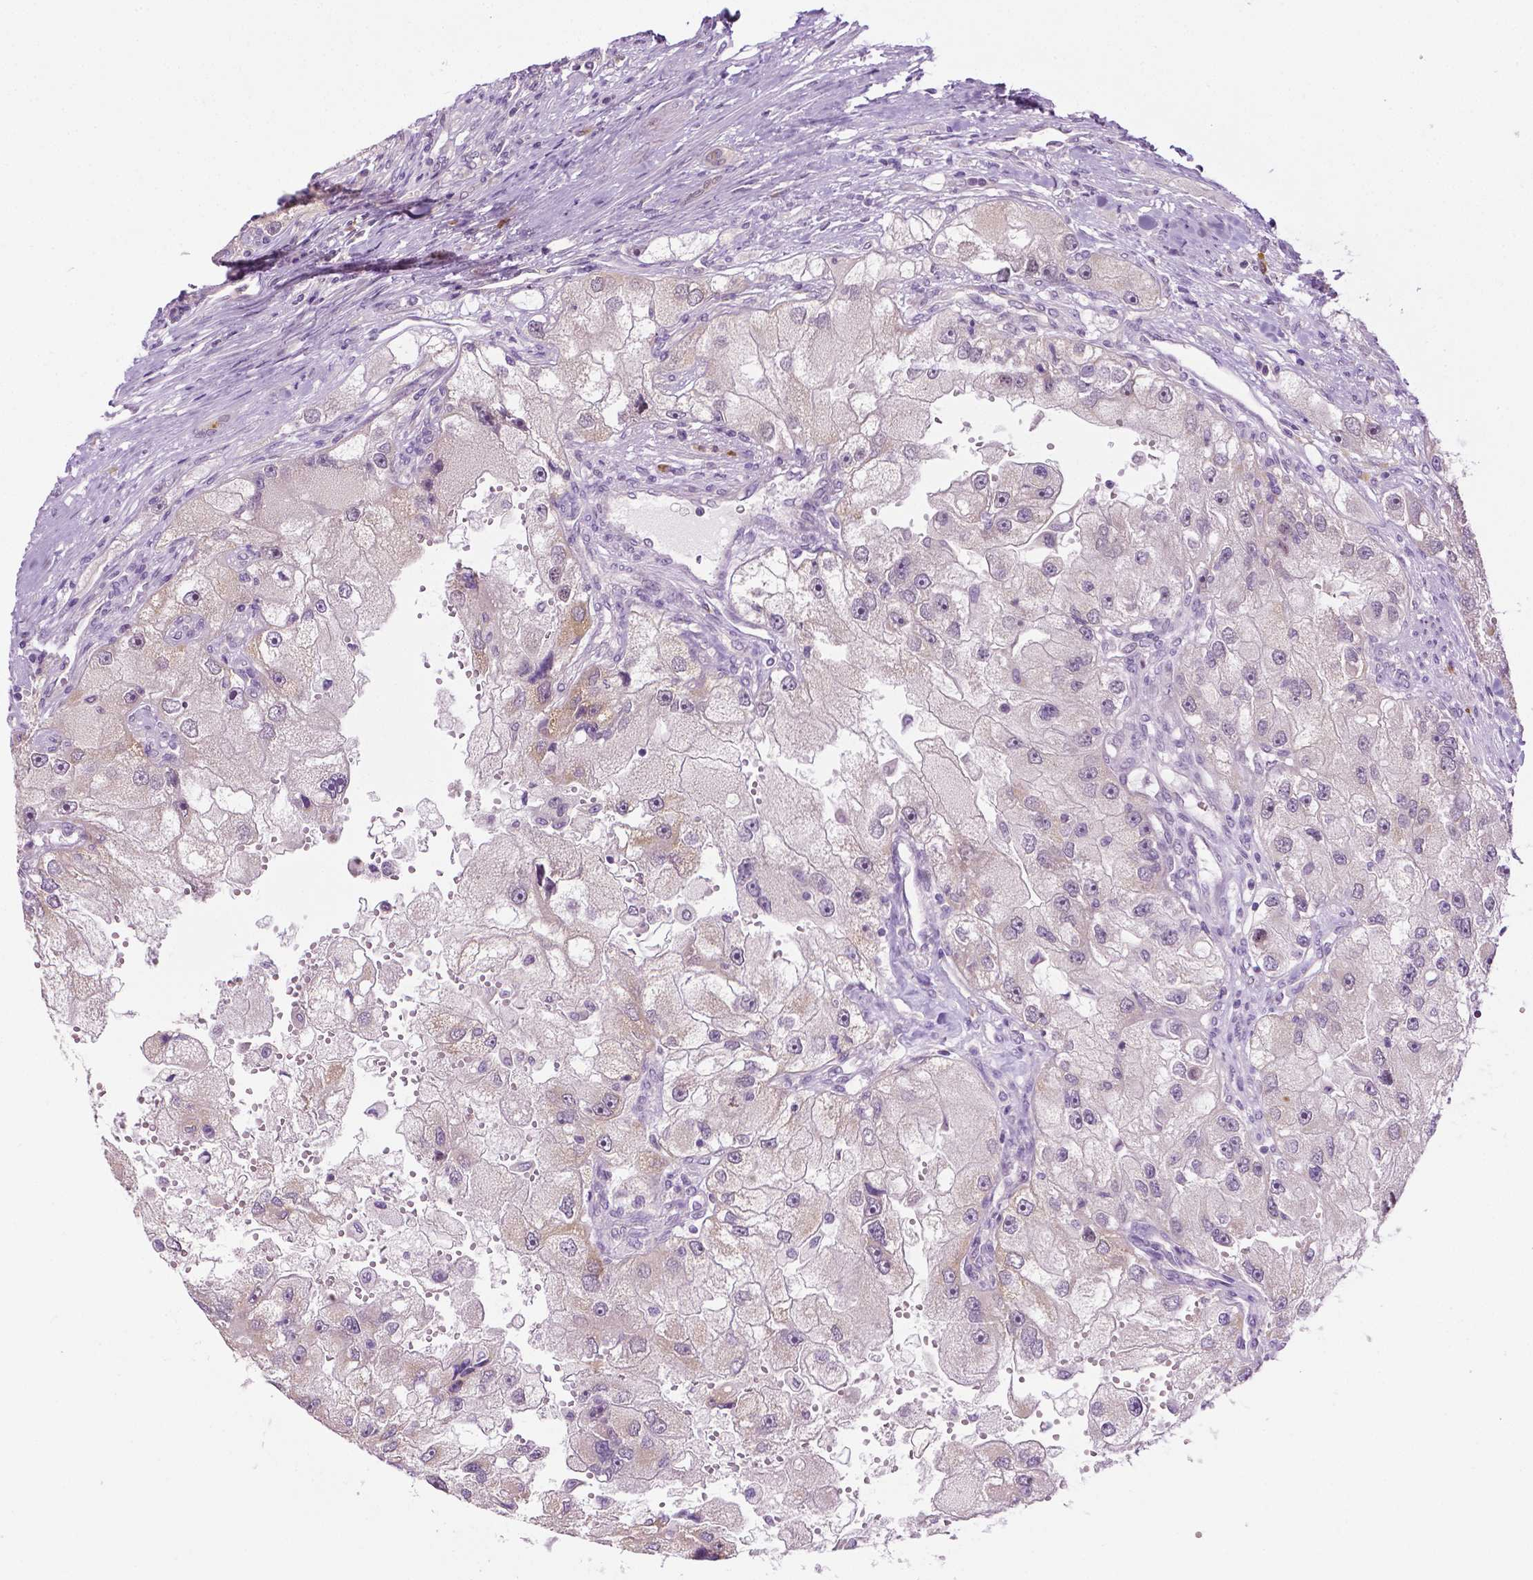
{"staining": {"intensity": "negative", "quantity": "none", "location": "none"}, "tissue": "renal cancer", "cell_type": "Tumor cells", "image_type": "cancer", "snomed": [{"axis": "morphology", "description": "Adenocarcinoma, NOS"}, {"axis": "topography", "description": "Kidney"}], "caption": "IHC of adenocarcinoma (renal) exhibits no staining in tumor cells.", "gene": "DENND4A", "patient": {"sex": "male", "age": 63}}